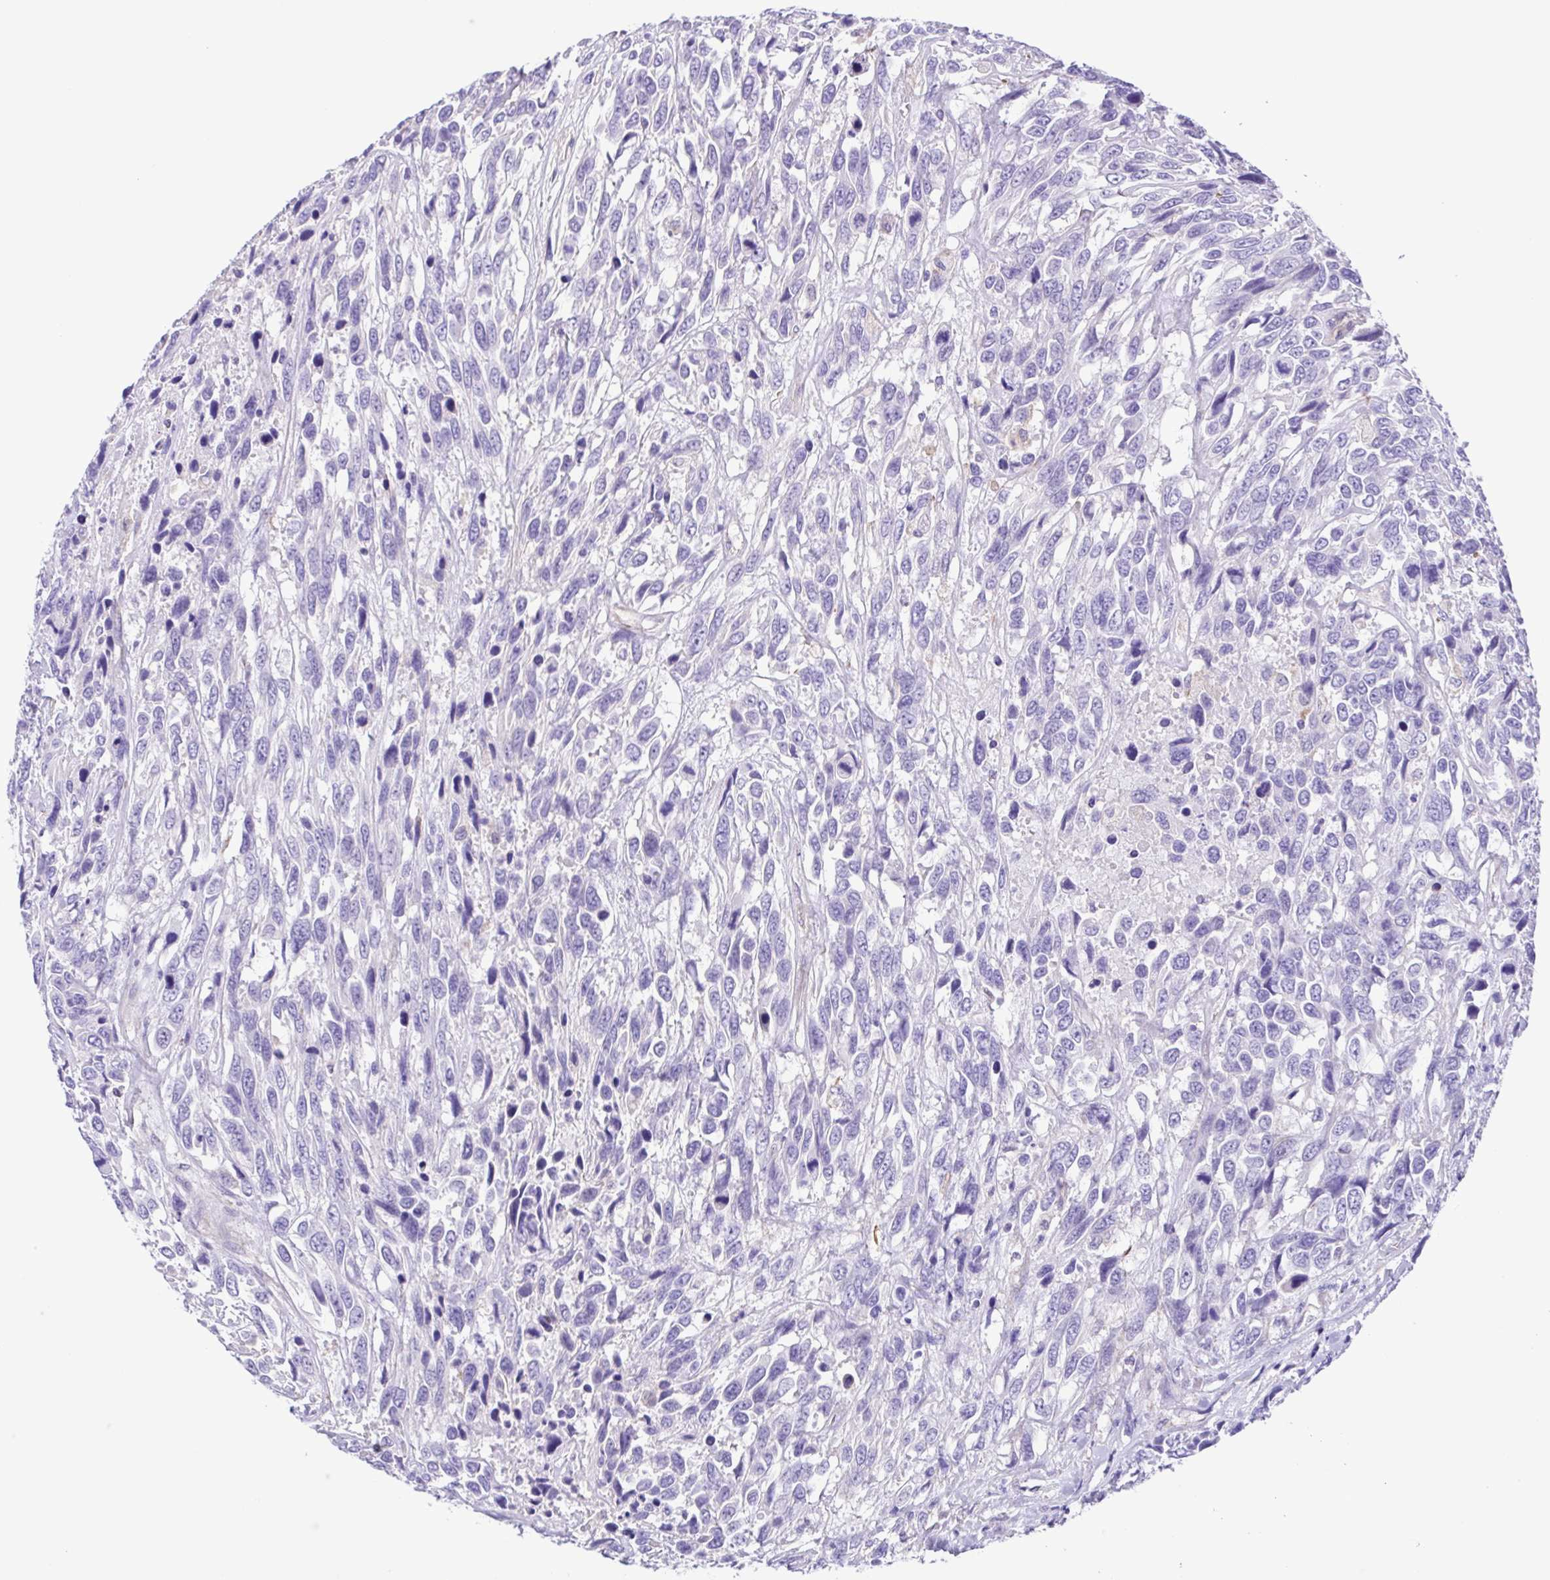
{"staining": {"intensity": "negative", "quantity": "none", "location": "none"}, "tissue": "urothelial cancer", "cell_type": "Tumor cells", "image_type": "cancer", "snomed": [{"axis": "morphology", "description": "Urothelial carcinoma, High grade"}, {"axis": "topography", "description": "Urinary bladder"}], "caption": "Human urothelial carcinoma (high-grade) stained for a protein using immunohistochemistry reveals no expression in tumor cells.", "gene": "ISM2", "patient": {"sex": "female", "age": 70}}